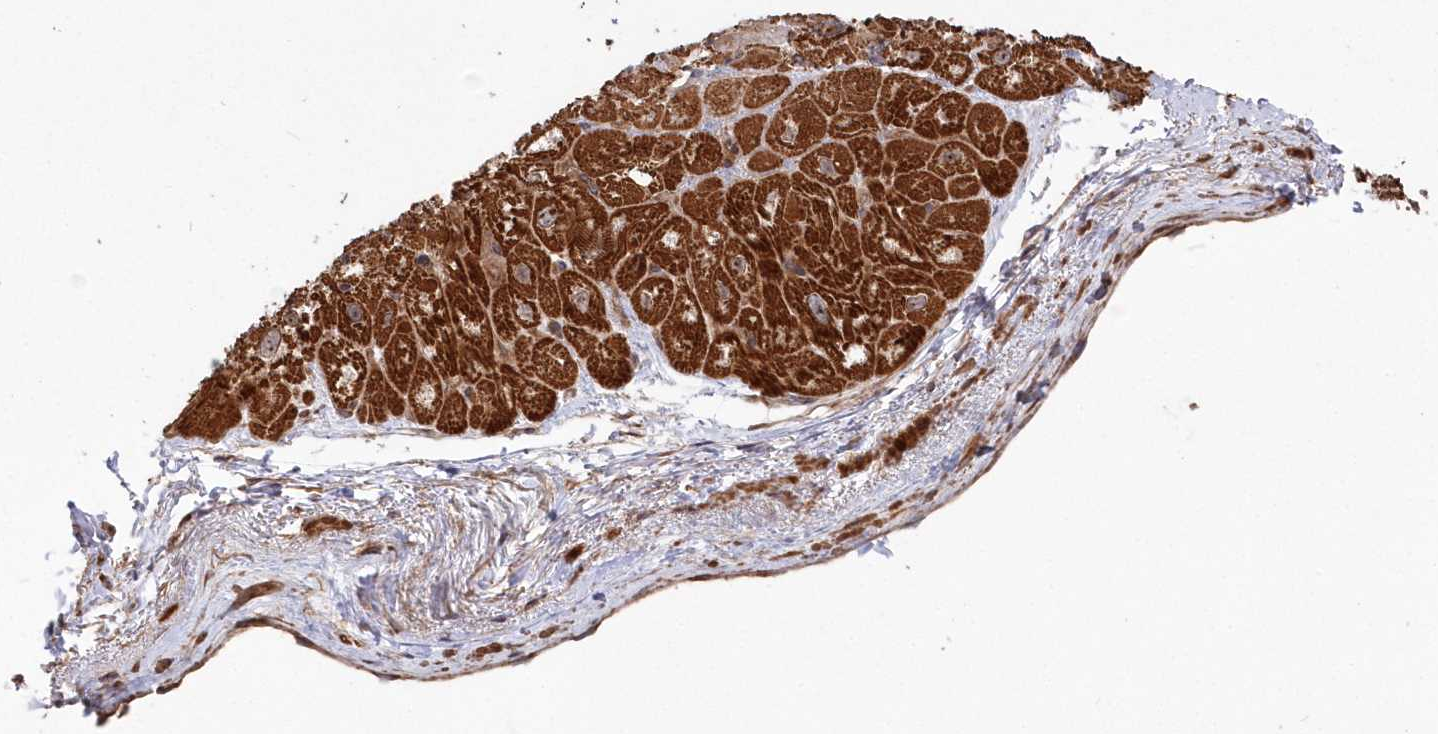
{"staining": {"intensity": "strong", "quantity": ">75%", "location": "cytoplasmic/membranous"}, "tissue": "heart muscle", "cell_type": "Cardiomyocytes", "image_type": "normal", "snomed": [{"axis": "morphology", "description": "Normal tissue, NOS"}, {"axis": "topography", "description": "Heart"}], "caption": "Brown immunohistochemical staining in normal human heart muscle shows strong cytoplasmic/membranous staining in approximately >75% of cardiomyocytes.", "gene": "TBCA", "patient": {"sex": "male", "age": 50}}